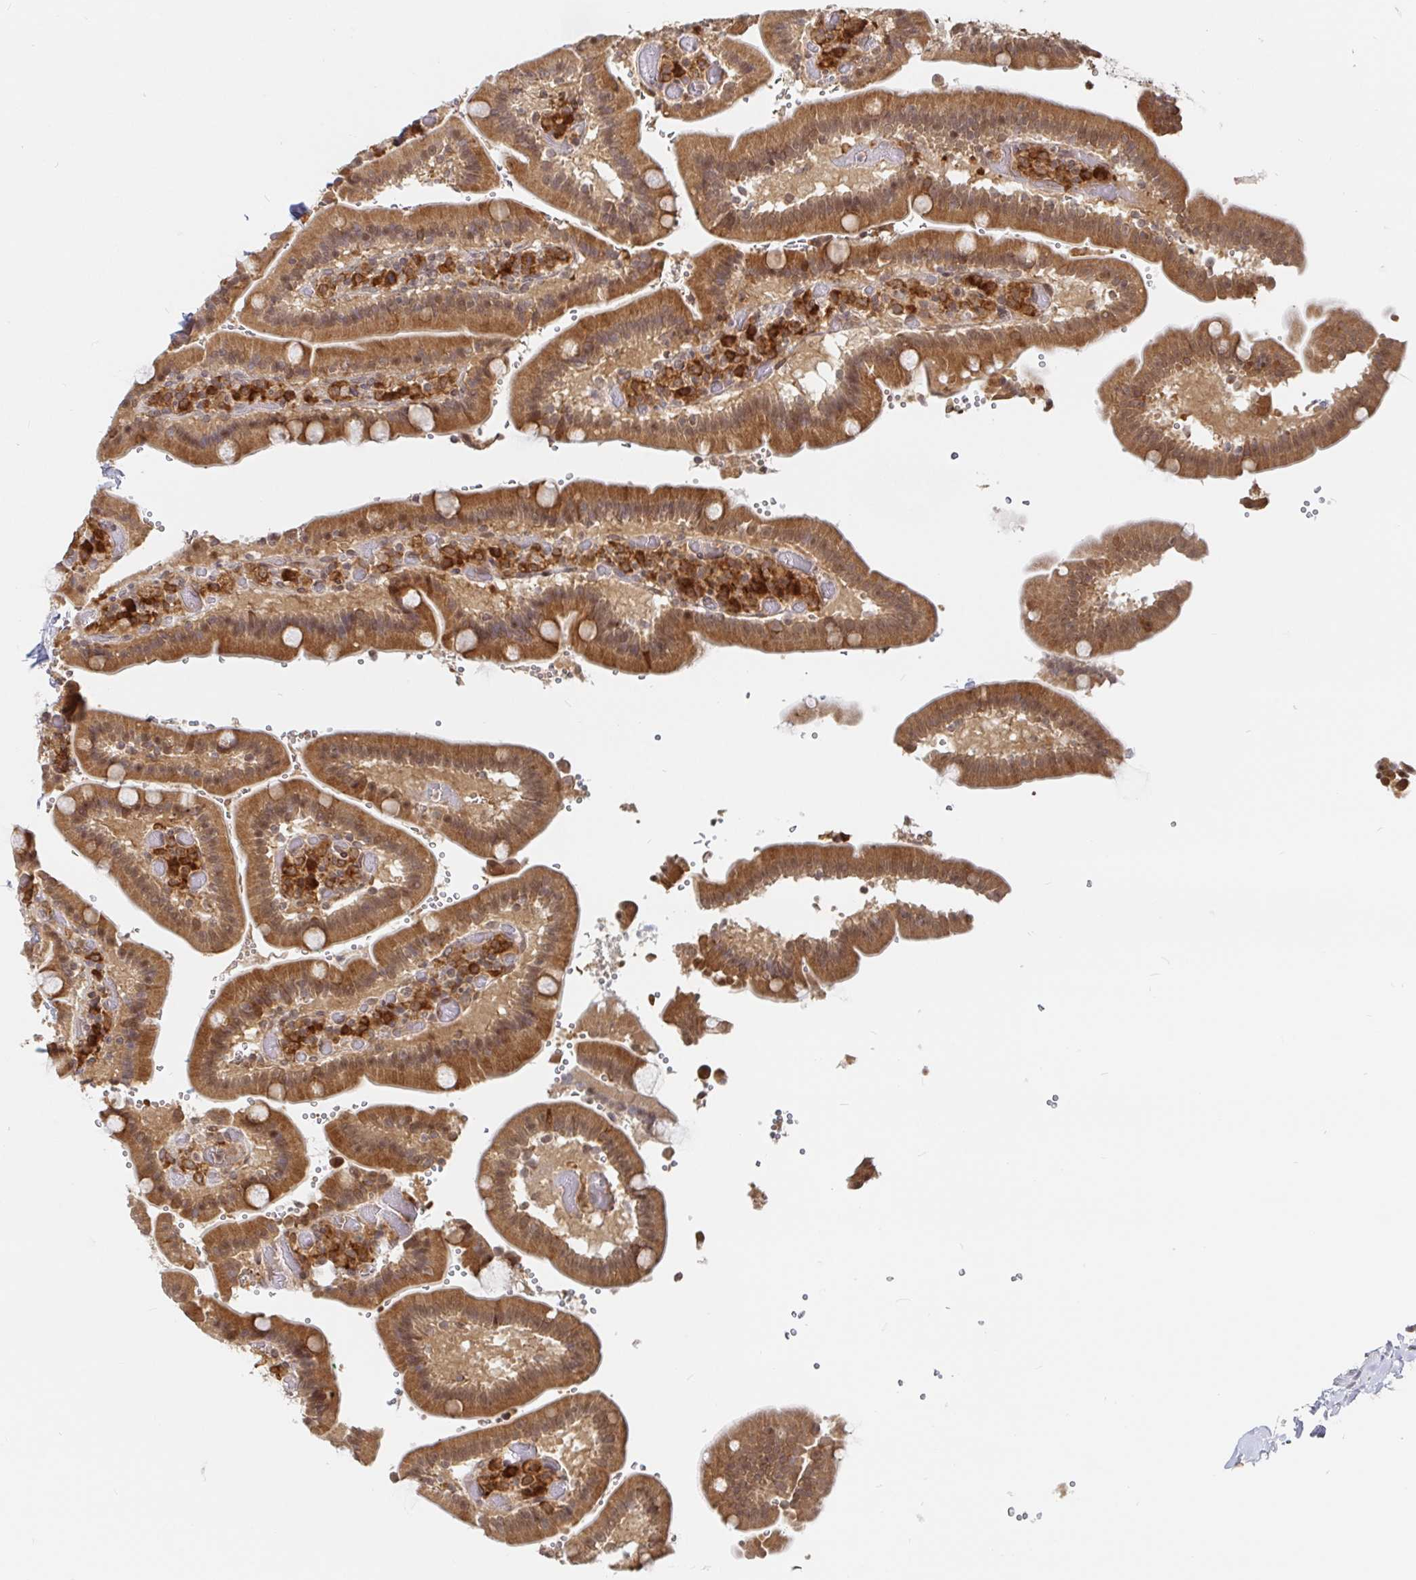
{"staining": {"intensity": "strong", "quantity": ">75%", "location": "cytoplasmic/membranous"}, "tissue": "duodenum", "cell_type": "Glandular cells", "image_type": "normal", "snomed": [{"axis": "morphology", "description": "Normal tissue, NOS"}, {"axis": "topography", "description": "Duodenum"}], "caption": "Immunohistochemistry (IHC) histopathology image of unremarkable duodenum: human duodenum stained using IHC displays high levels of strong protein expression localized specifically in the cytoplasmic/membranous of glandular cells, appearing as a cytoplasmic/membranous brown color.", "gene": "ALG1L2", "patient": {"sex": "female", "age": 62}}